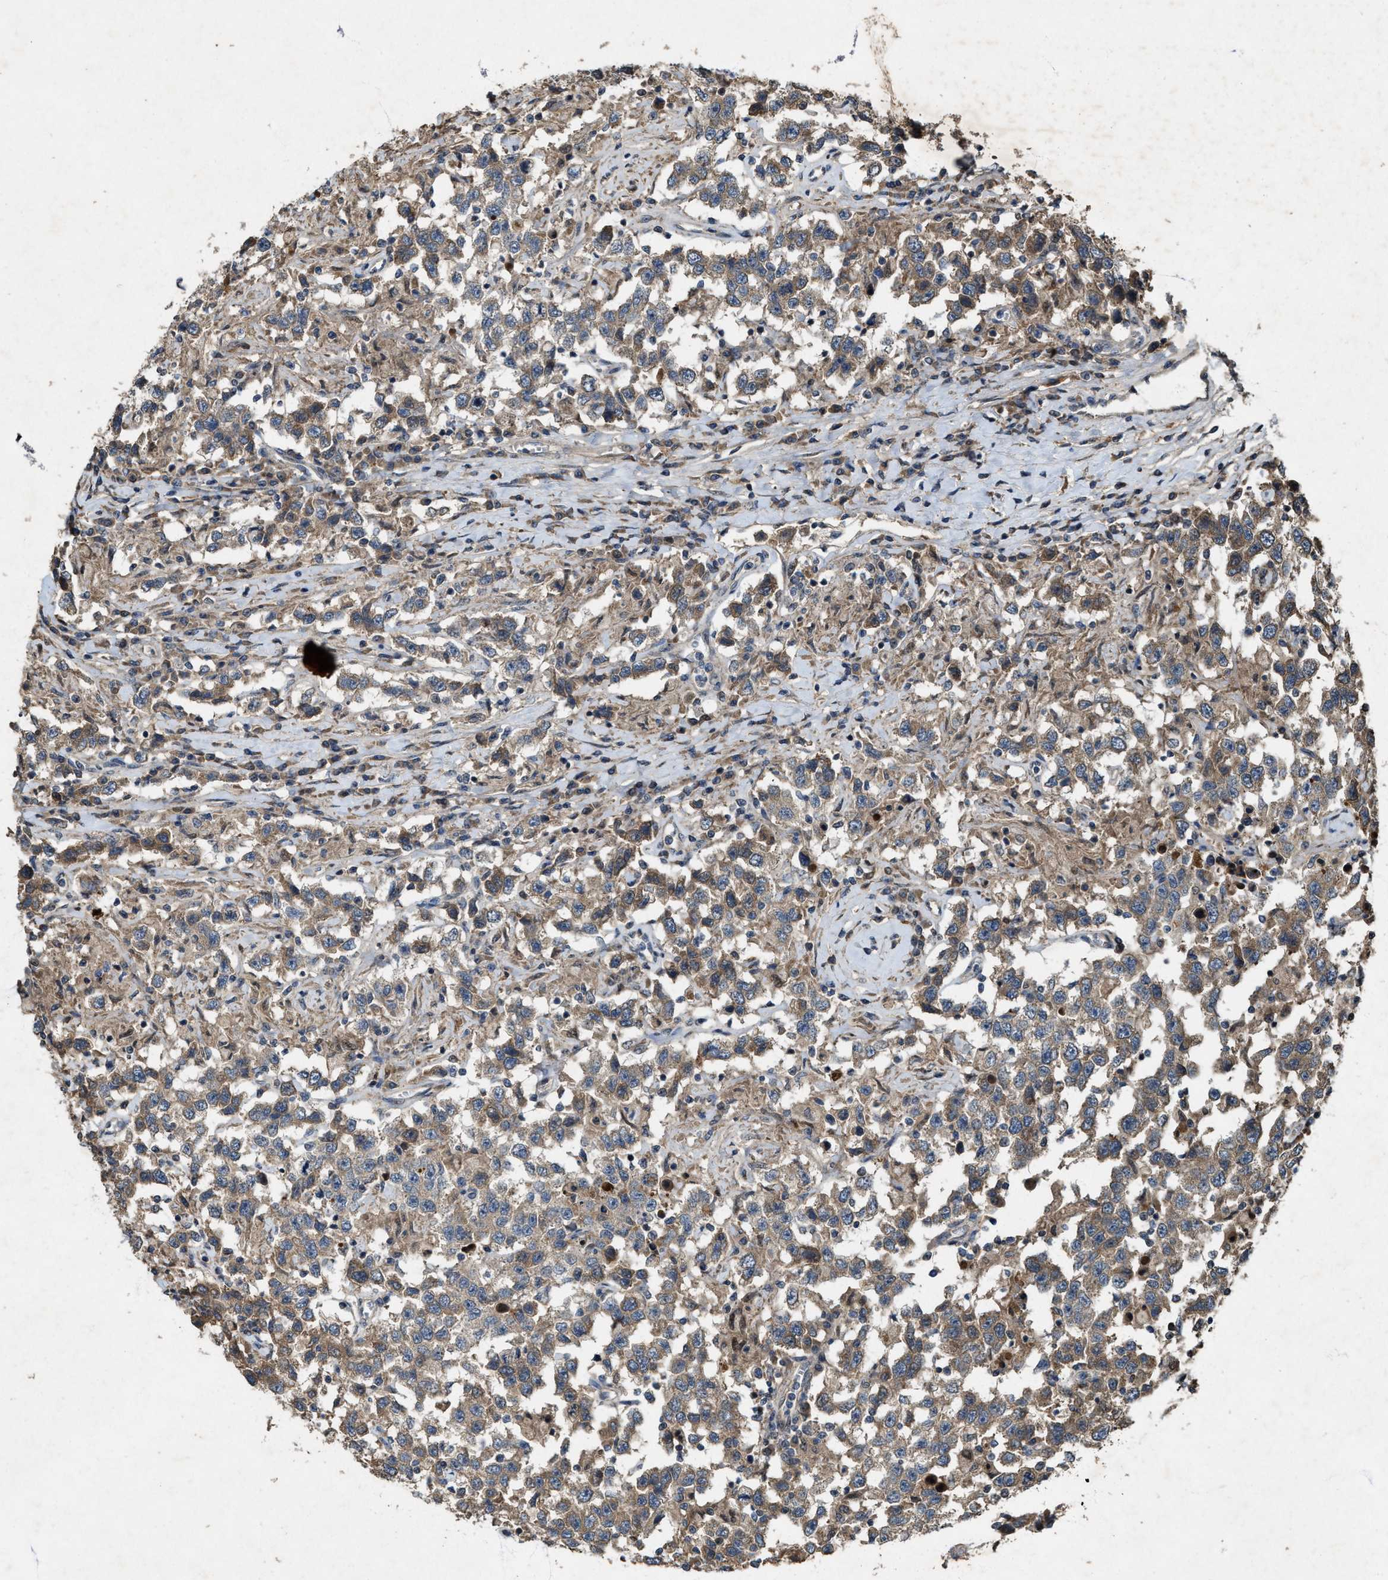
{"staining": {"intensity": "moderate", "quantity": ">75%", "location": "cytoplasmic/membranous"}, "tissue": "testis cancer", "cell_type": "Tumor cells", "image_type": "cancer", "snomed": [{"axis": "morphology", "description": "Seminoma, NOS"}, {"axis": "topography", "description": "Testis"}], "caption": "Protein staining of testis cancer (seminoma) tissue exhibits moderate cytoplasmic/membranous staining in about >75% of tumor cells. The protein is stained brown, and the nuclei are stained in blue (DAB IHC with brightfield microscopy, high magnification).", "gene": "PDP2", "patient": {"sex": "male", "age": 41}}